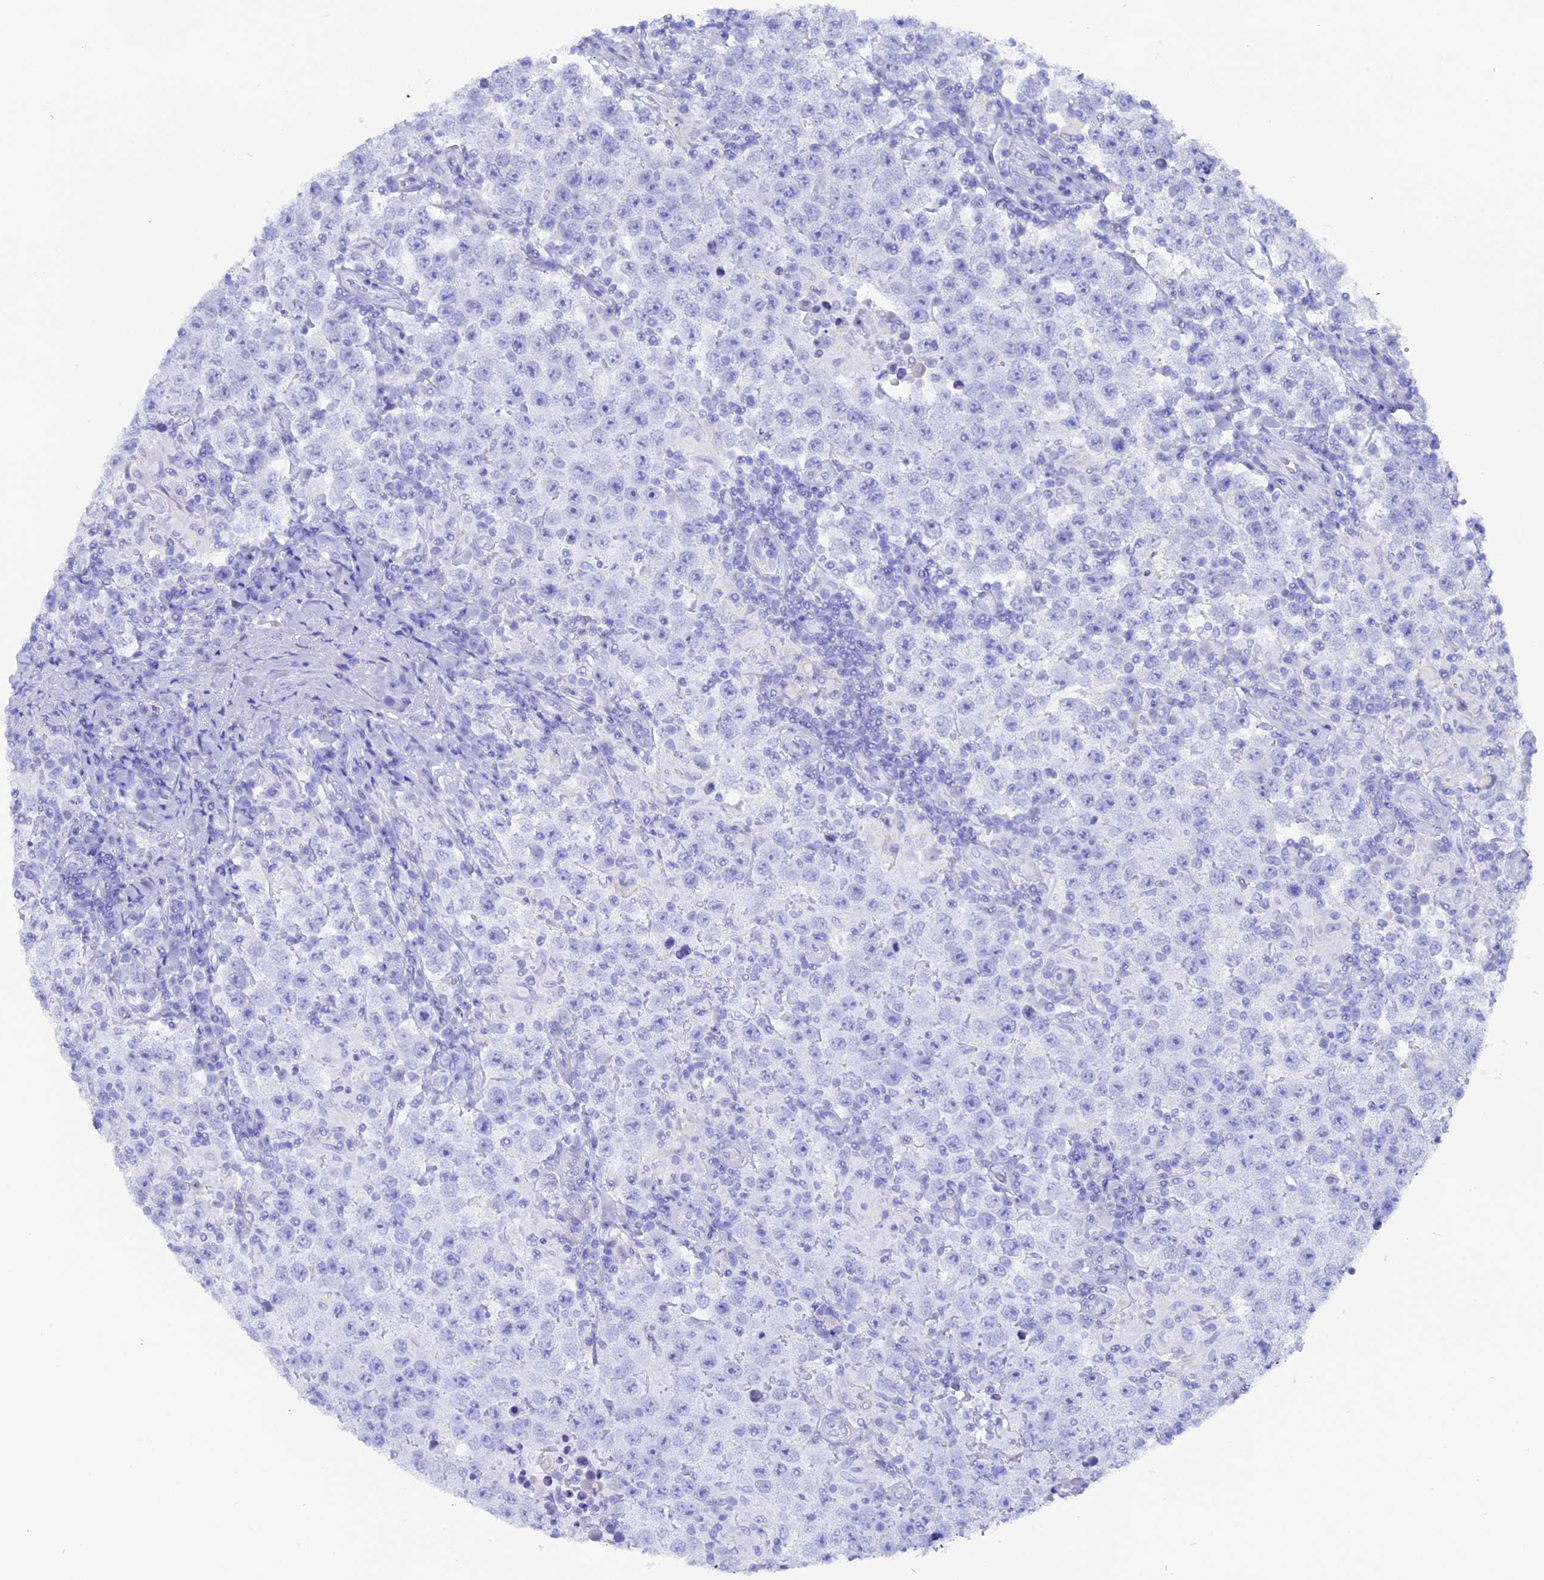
{"staining": {"intensity": "negative", "quantity": "none", "location": "none"}, "tissue": "testis cancer", "cell_type": "Tumor cells", "image_type": "cancer", "snomed": [{"axis": "morphology", "description": "Normal tissue, NOS"}, {"axis": "morphology", "description": "Urothelial carcinoma, High grade"}, {"axis": "morphology", "description": "Seminoma, NOS"}, {"axis": "morphology", "description": "Carcinoma, Embryonal, NOS"}, {"axis": "topography", "description": "Urinary bladder"}, {"axis": "topography", "description": "Testis"}], "caption": "An image of human testis high-grade urothelial carcinoma is negative for staining in tumor cells. Nuclei are stained in blue.", "gene": "ANKRD29", "patient": {"sex": "male", "age": 41}}